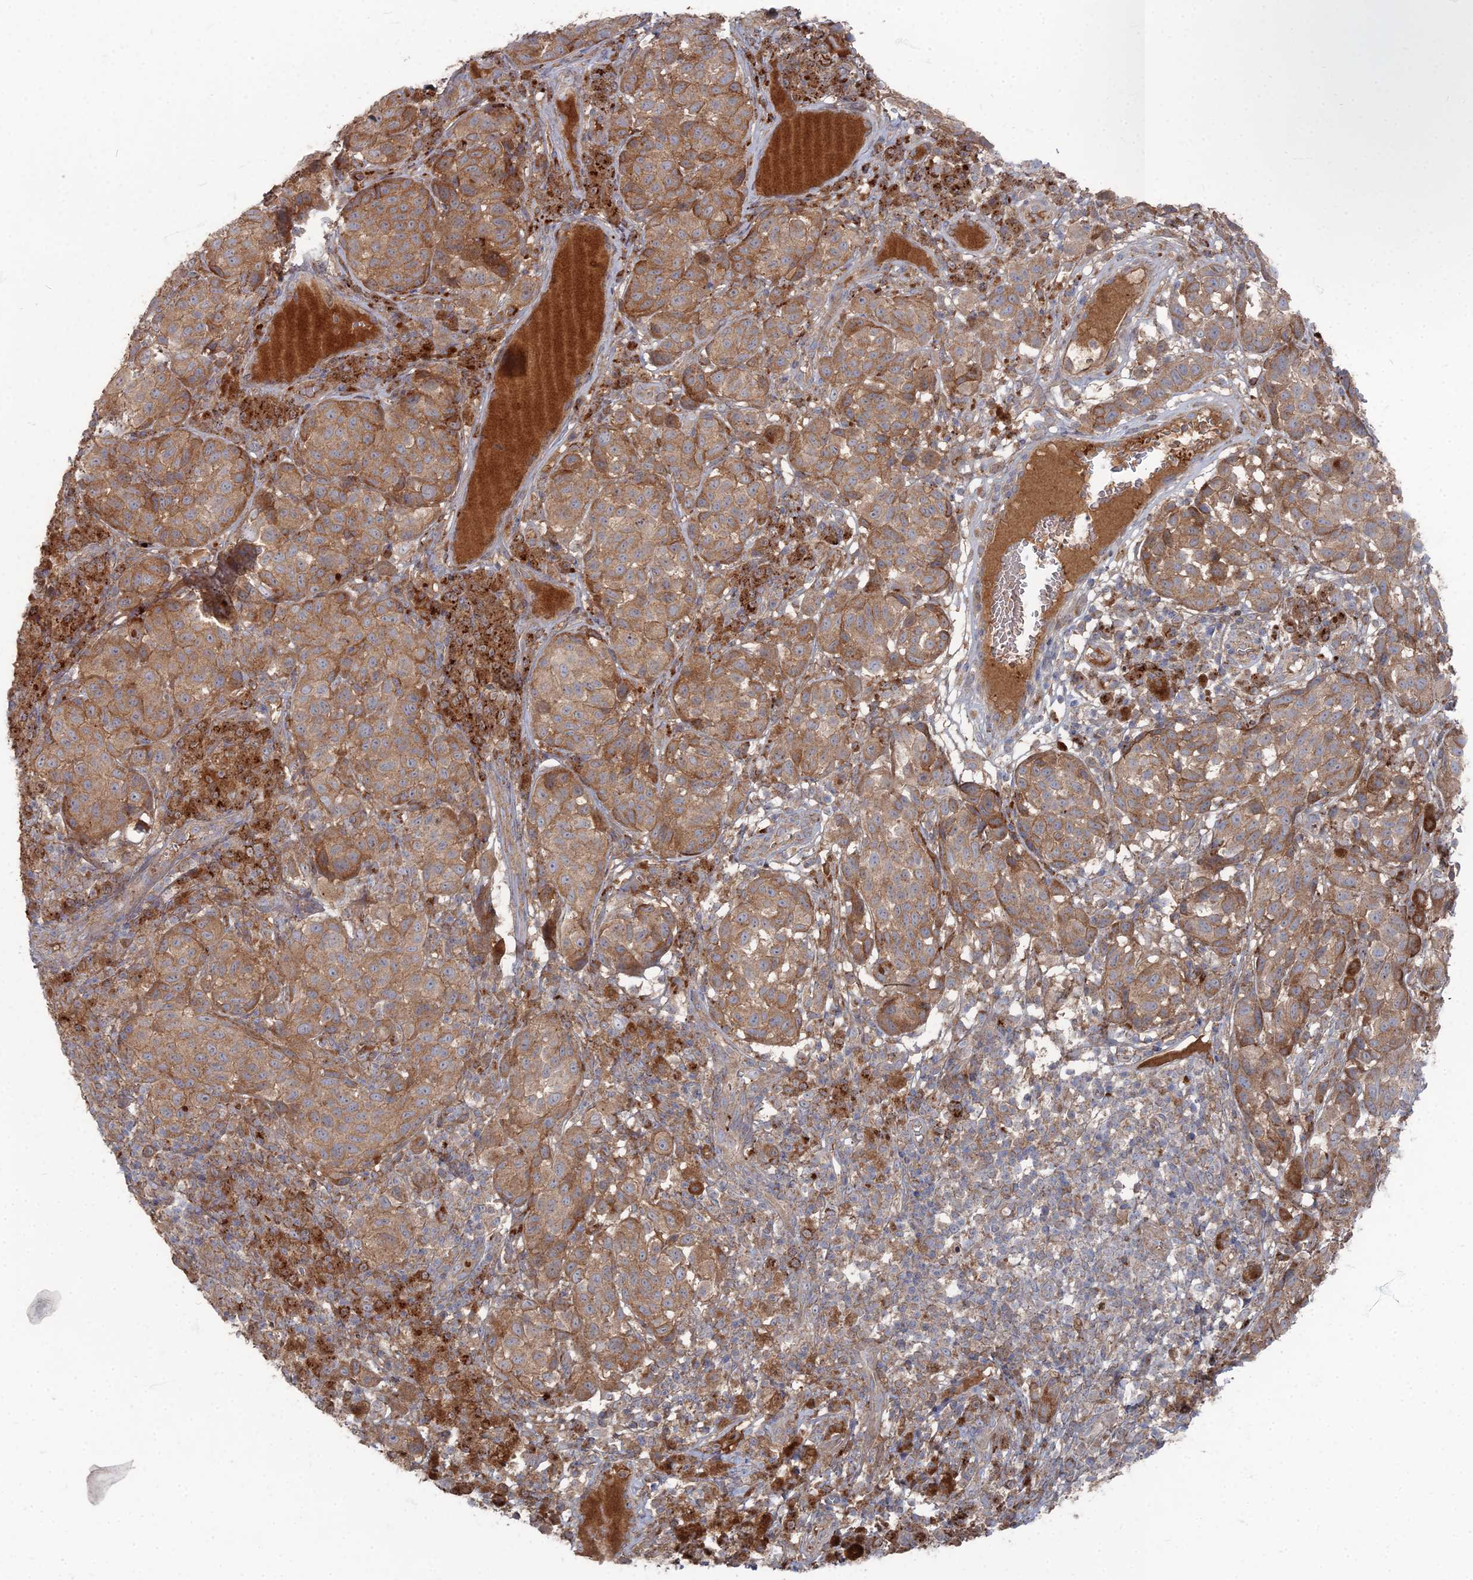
{"staining": {"intensity": "moderate", "quantity": ">75%", "location": "cytoplasmic/membranous"}, "tissue": "melanoma", "cell_type": "Tumor cells", "image_type": "cancer", "snomed": [{"axis": "morphology", "description": "Malignant melanoma, NOS"}, {"axis": "topography", "description": "Skin"}], "caption": "A high-resolution image shows immunohistochemistry (IHC) staining of melanoma, which demonstrates moderate cytoplasmic/membranous positivity in about >75% of tumor cells. The protein is stained brown, and the nuclei are stained in blue (DAB IHC with brightfield microscopy, high magnification).", "gene": "PPCDC", "patient": {"sex": "male", "age": 38}}